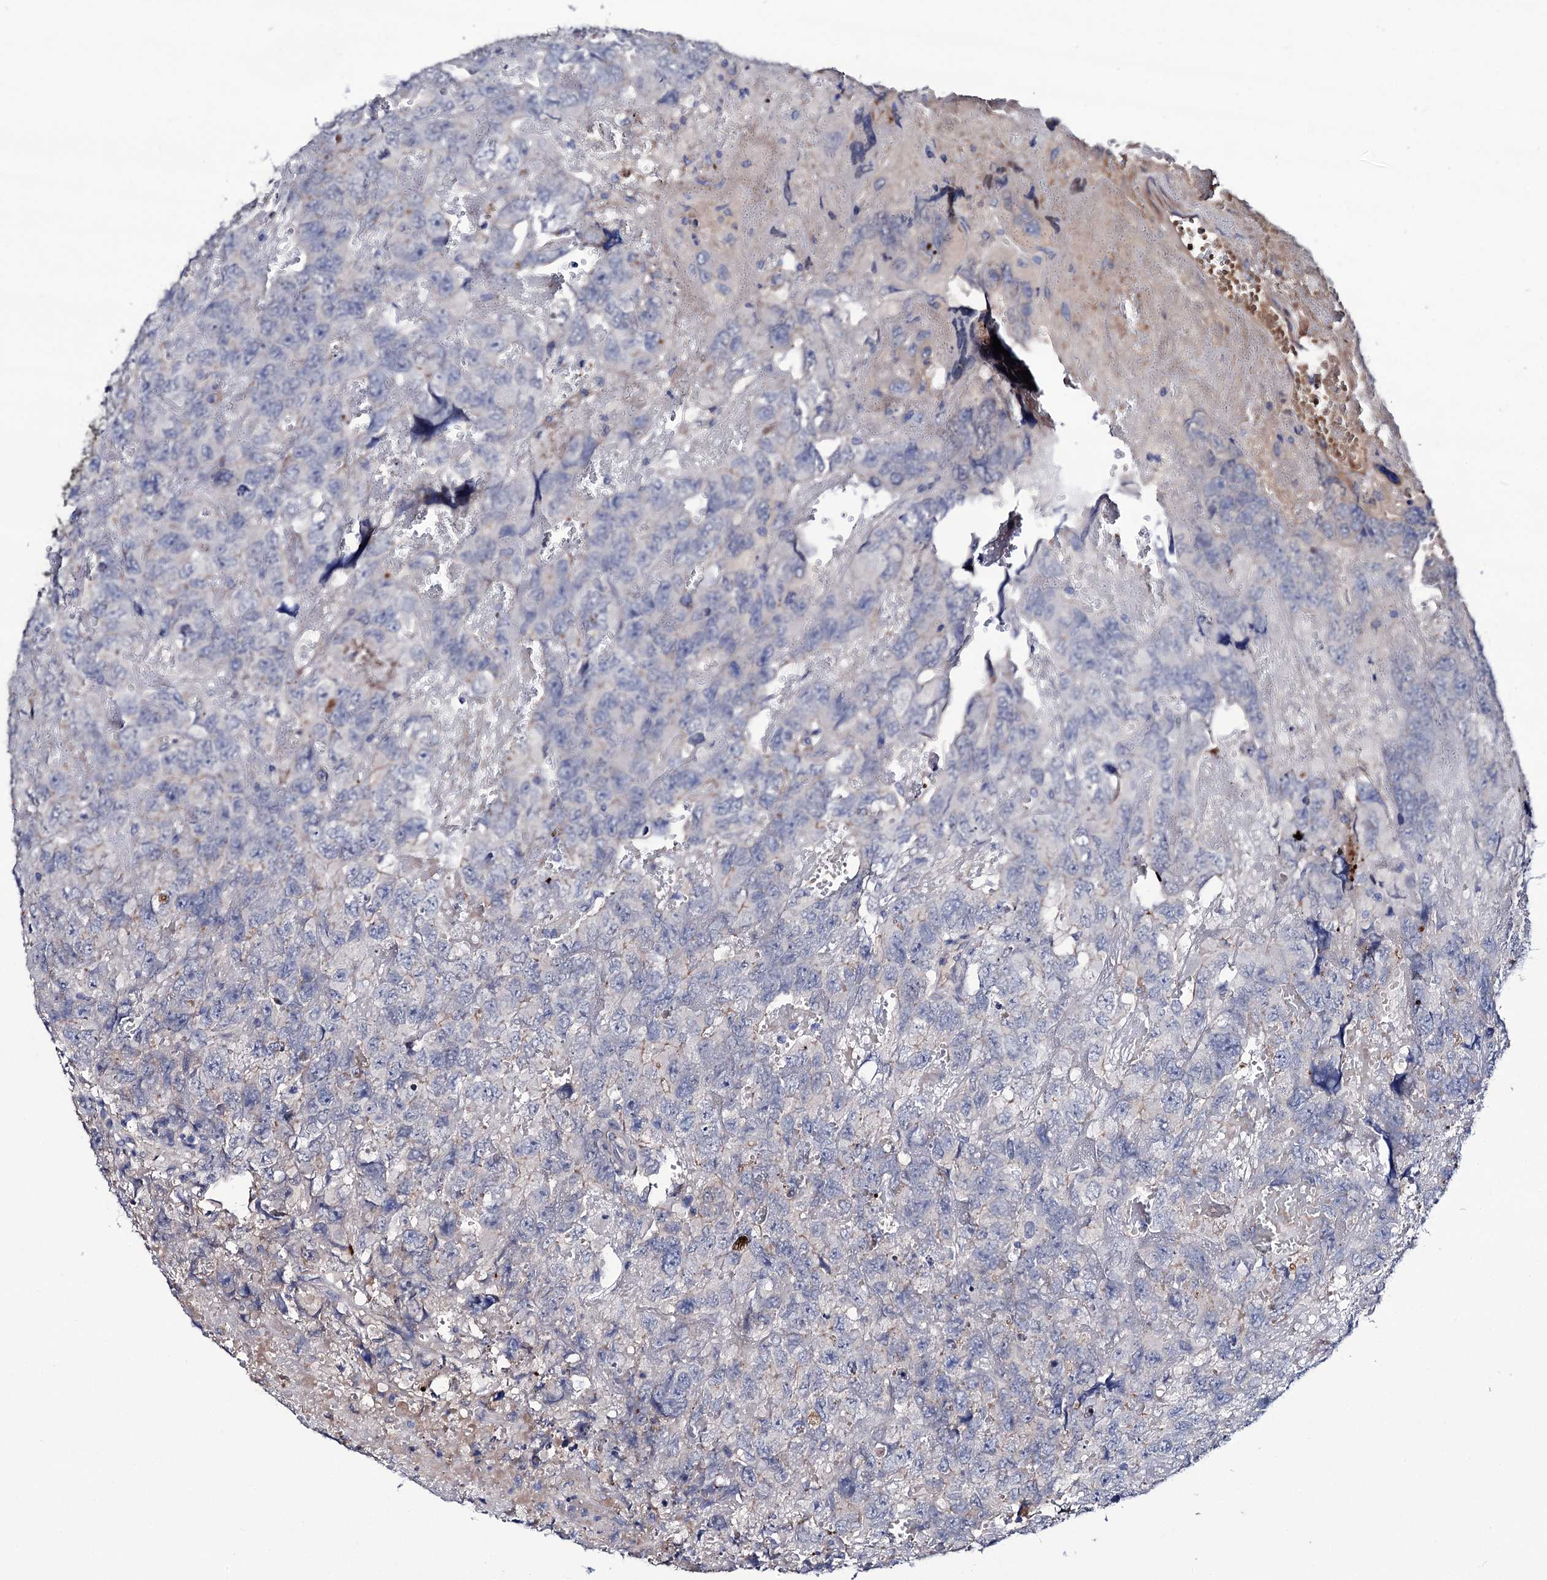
{"staining": {"intensity": "negative", "quantity": "none", "location": "none"}, "tissue": "testis cancer", "cell_type": "Tumor cells", "image_type": "cancer", "snomed": [{"axis": "morphology", "description": "Carcinoma, Embryonal, NOS"}, {"axis": "topography", "description": "Testis"}], "caption": "DAB immunohistochemical staining of testis cancer (embryonal carcinoma) exhibits no significant expression in tumor cells.", "gene": "PPP1R32", "patient": {"sex": "male", "age": 45}}